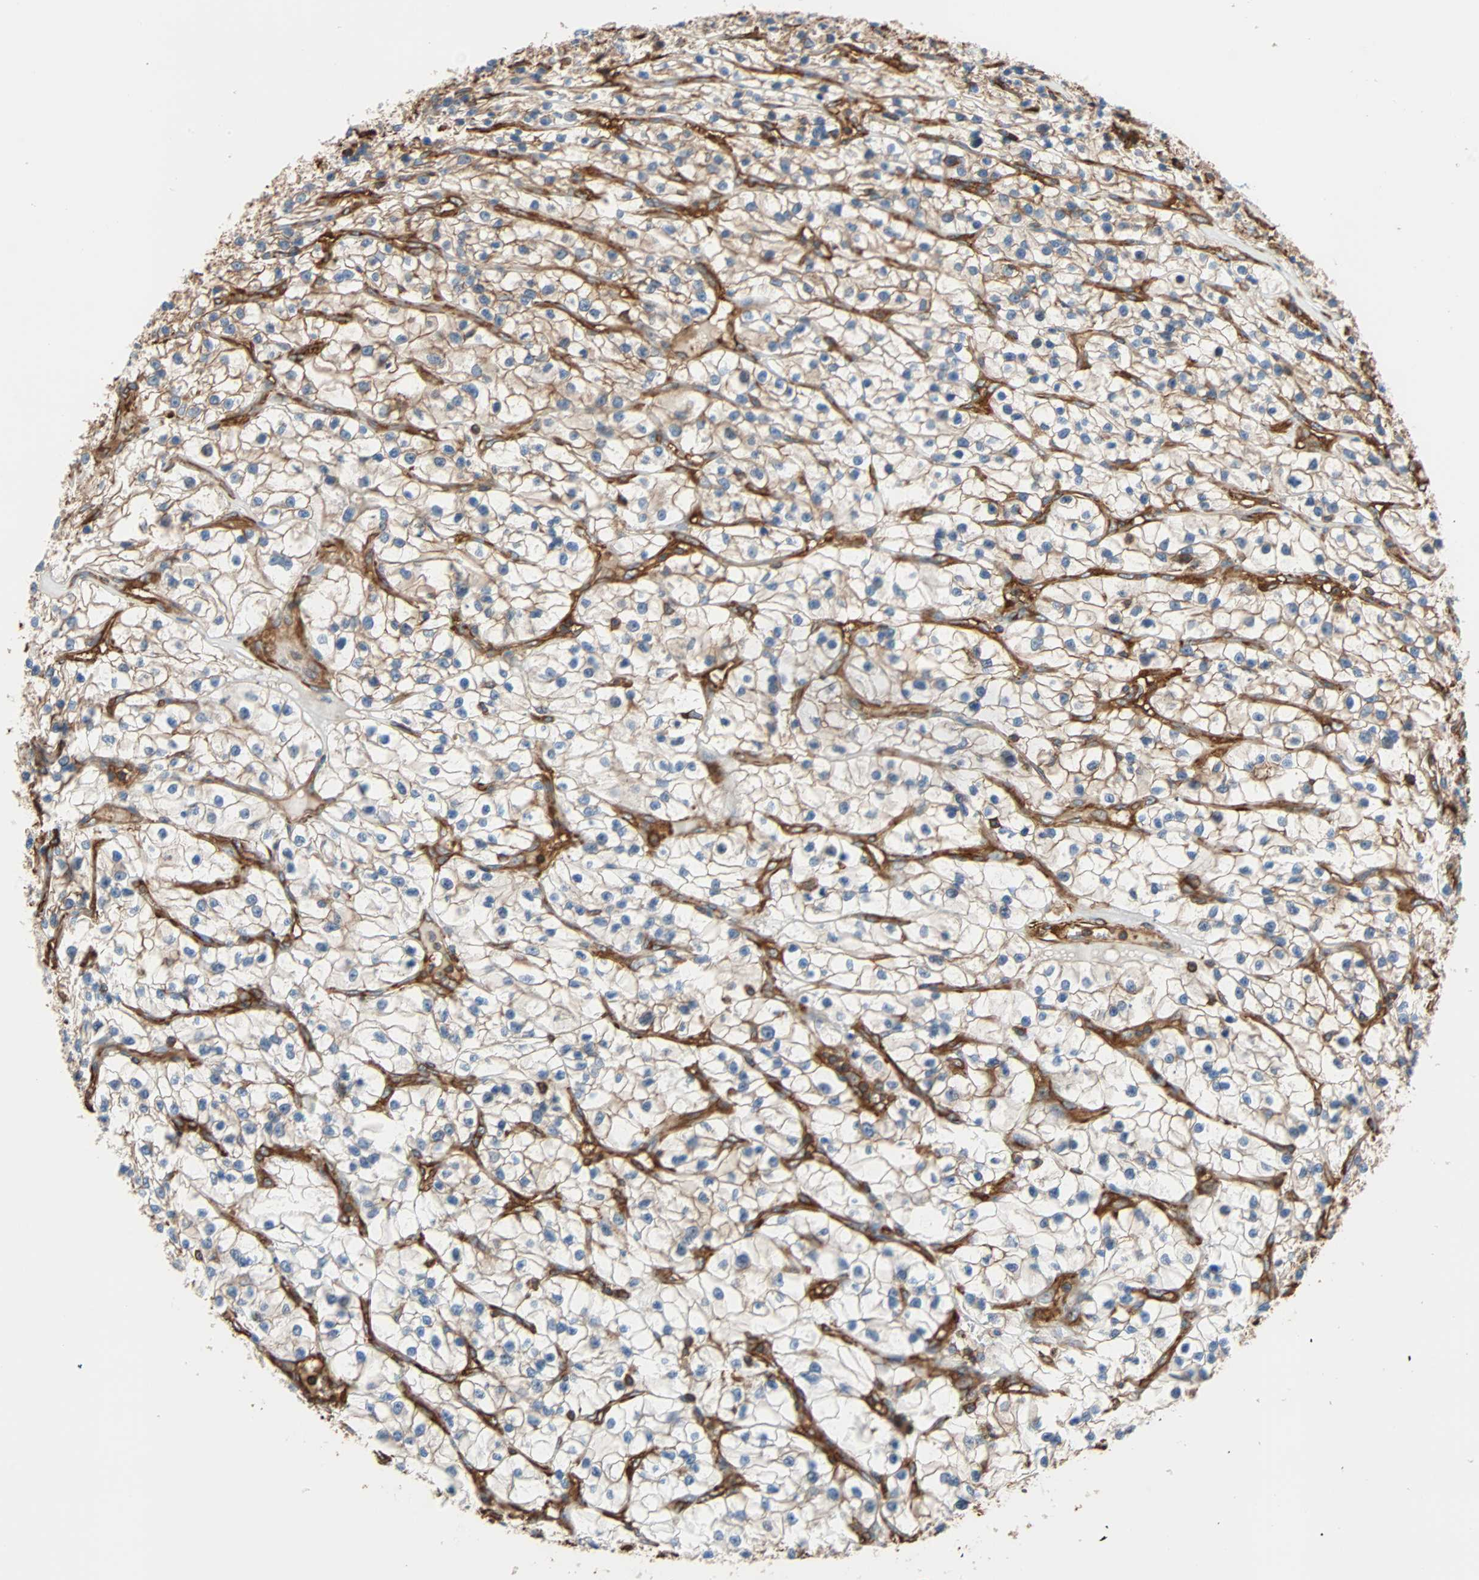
{"staining": {"intensity": "weak", "quantity": "<25%", "location": "cytoplasmic/membranous"}, "tissue": "renal cancer", "cell_type": "Tumor cells", "image_type": "cancer", "snomed": [{"axis": "morphology", "description": "Adenocarcinoma, NOS"}, {"axis": "topography", "description": "Kidney"}], "caption": "Adenocarcinoma (renal) was stained to show a protein in brown. There is no significant positivity in tumor cells.", "gene": "GALNT10", "patient": {"sex": "female", "age": 57}}